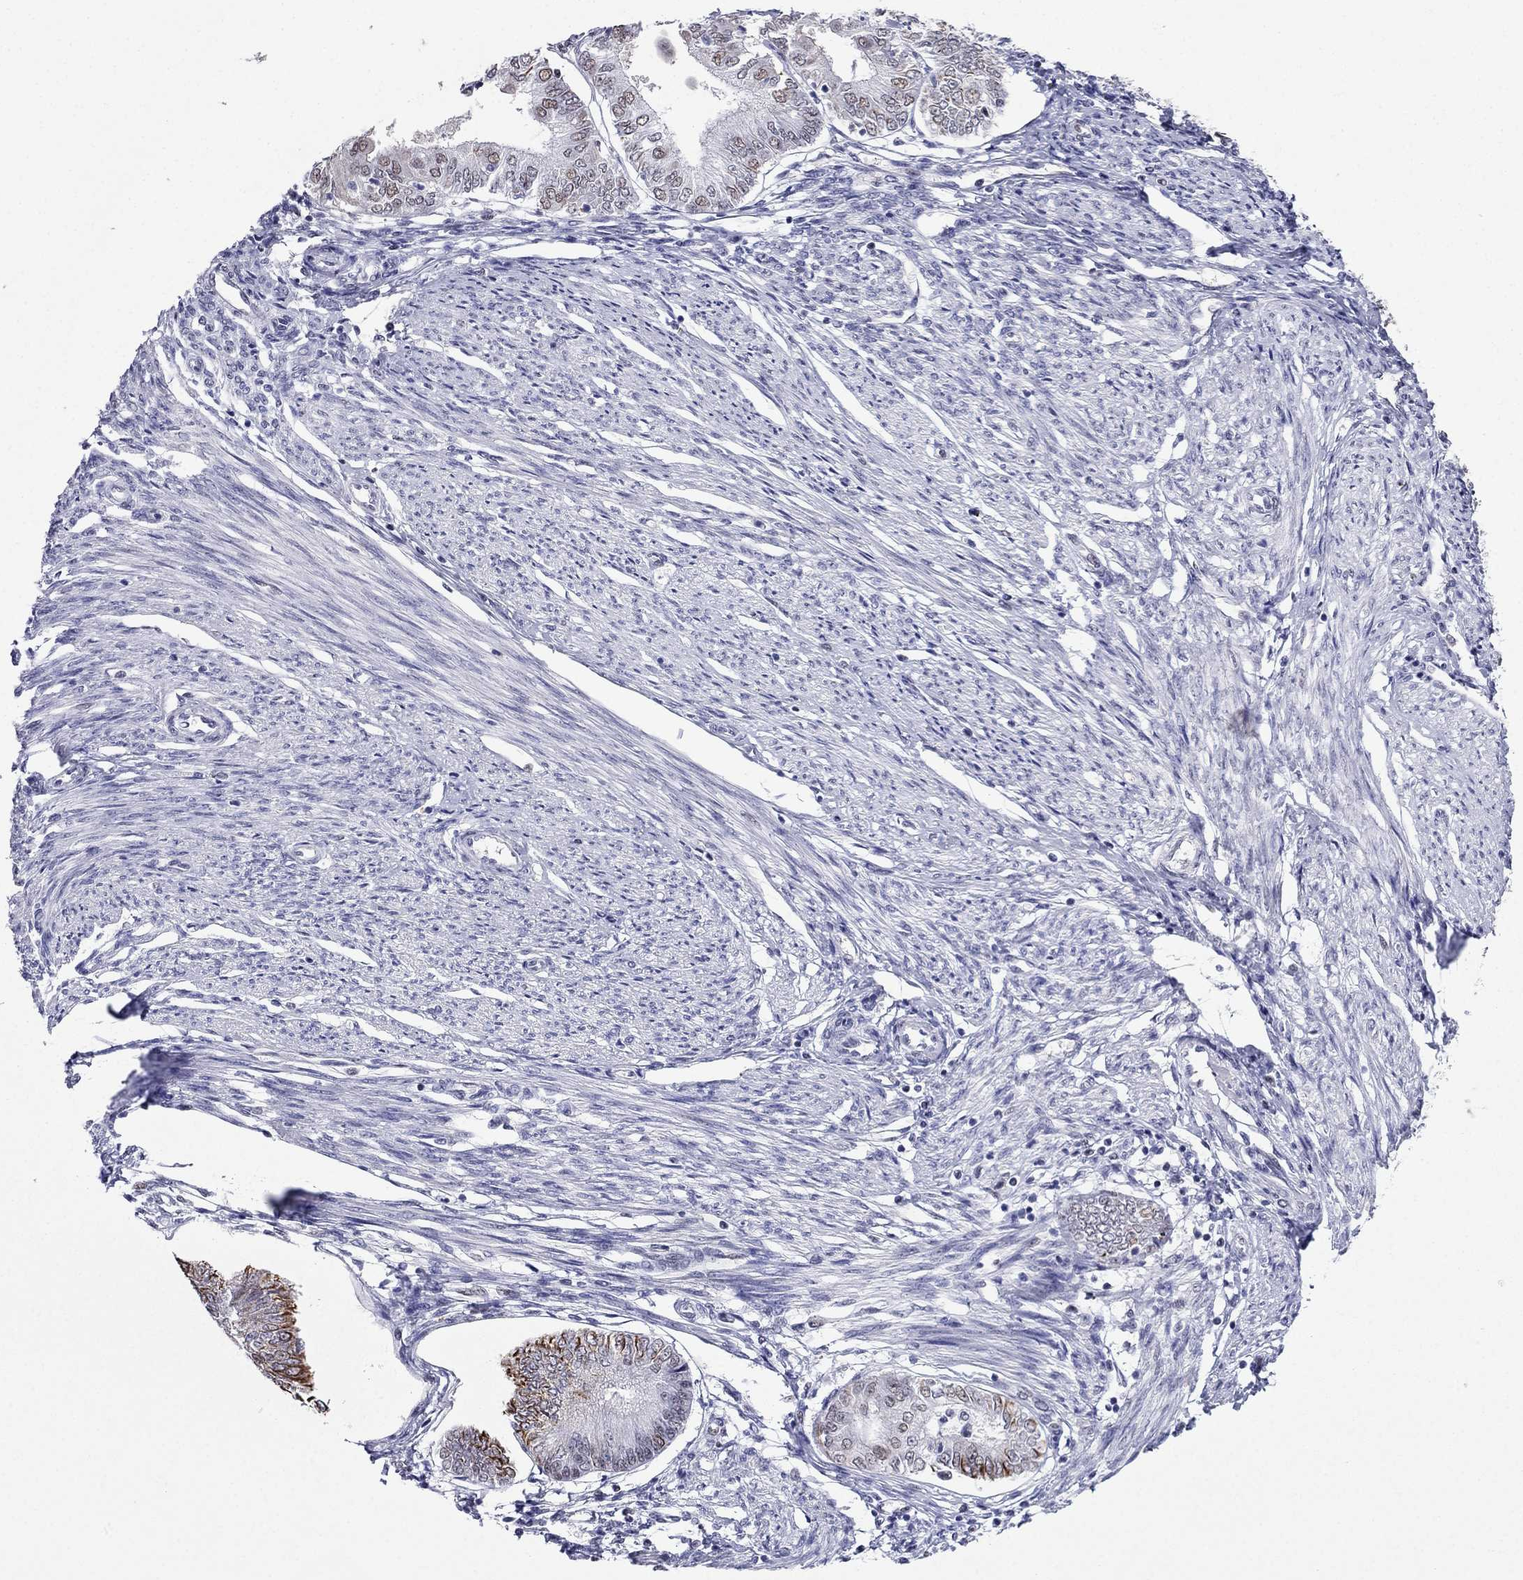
{"staining": {"intensity": "weak", "quantity": "25%-75%", "location": "nuclear"}, "tissue": "endometrial cancer", "cell_type": "Tumor cells", "image_type": "cancer", "snomed": [{"axis": "morphology", "description": "Adenocarcinoma, NOS"}, {"axis": "topography", "description": "Endometrium"}], "caption": "Brown immunohistochemical staining in endometrial cancer exhibits weak nuclear staining in approximately 25%-75% of tumor cells.", "gene": "PPM1G", "patient": {"sex": "female", "age": 68}}